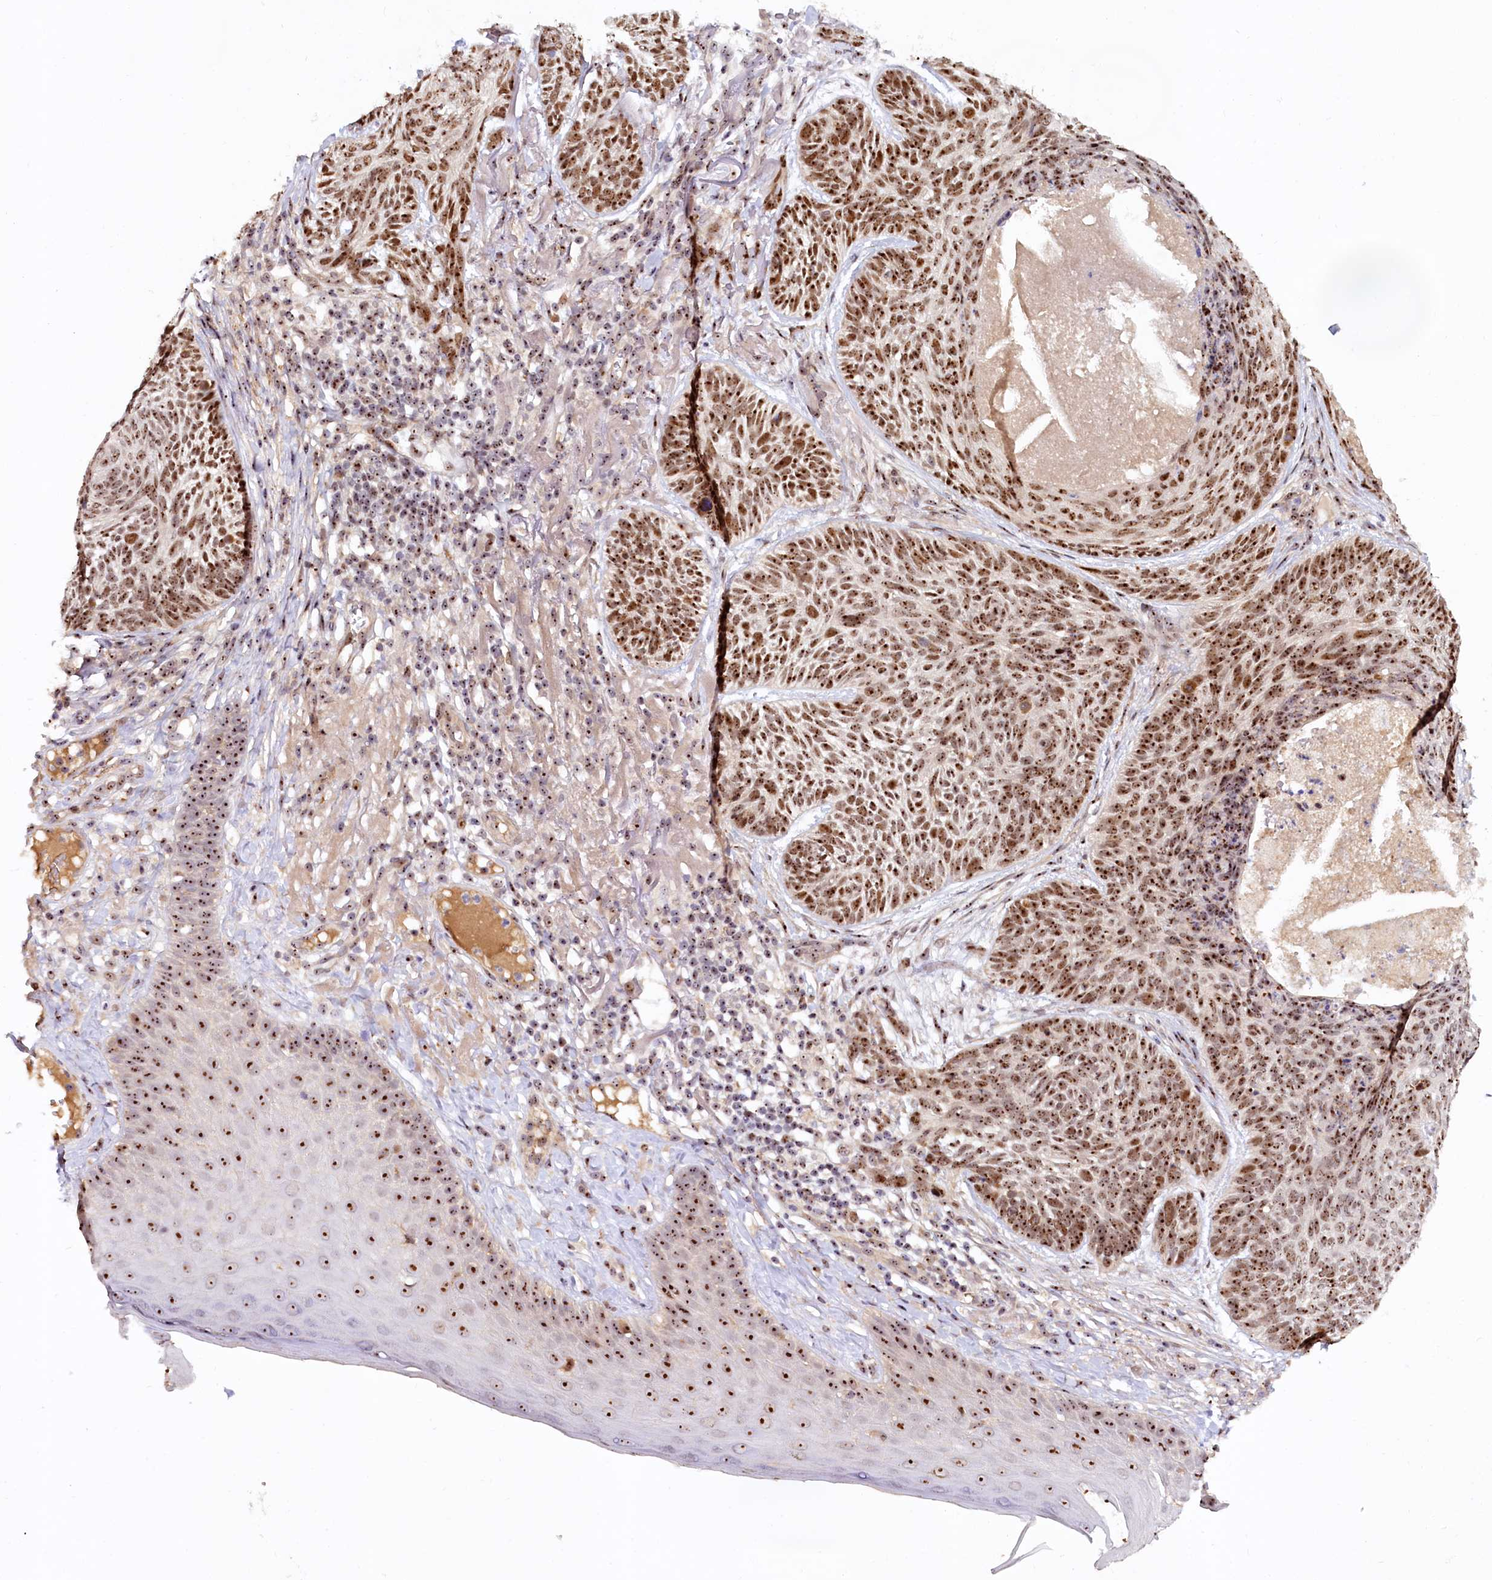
{"staining": {"intensity": "moderate", "quantity": ">75%", "location": "nuclear"}, "tissue": "skin cancer", "cell_type": "Tumor cells", "image_type": "cancer", "snomed": [{"axis": "morphology", "description": "Normal tissue, NOS"}, {"axis": "morphology", "description": "Basal cell carcinoma"}, {"axis": "topography", "description": "Skin"}], "caption": "Immunohistochemical staining of skin cancer reveals moderate nuclear protein expression in about >75% of tumor cells.", "gene": "TCOF1", "patient": {"sex": "male", "age": 66}}